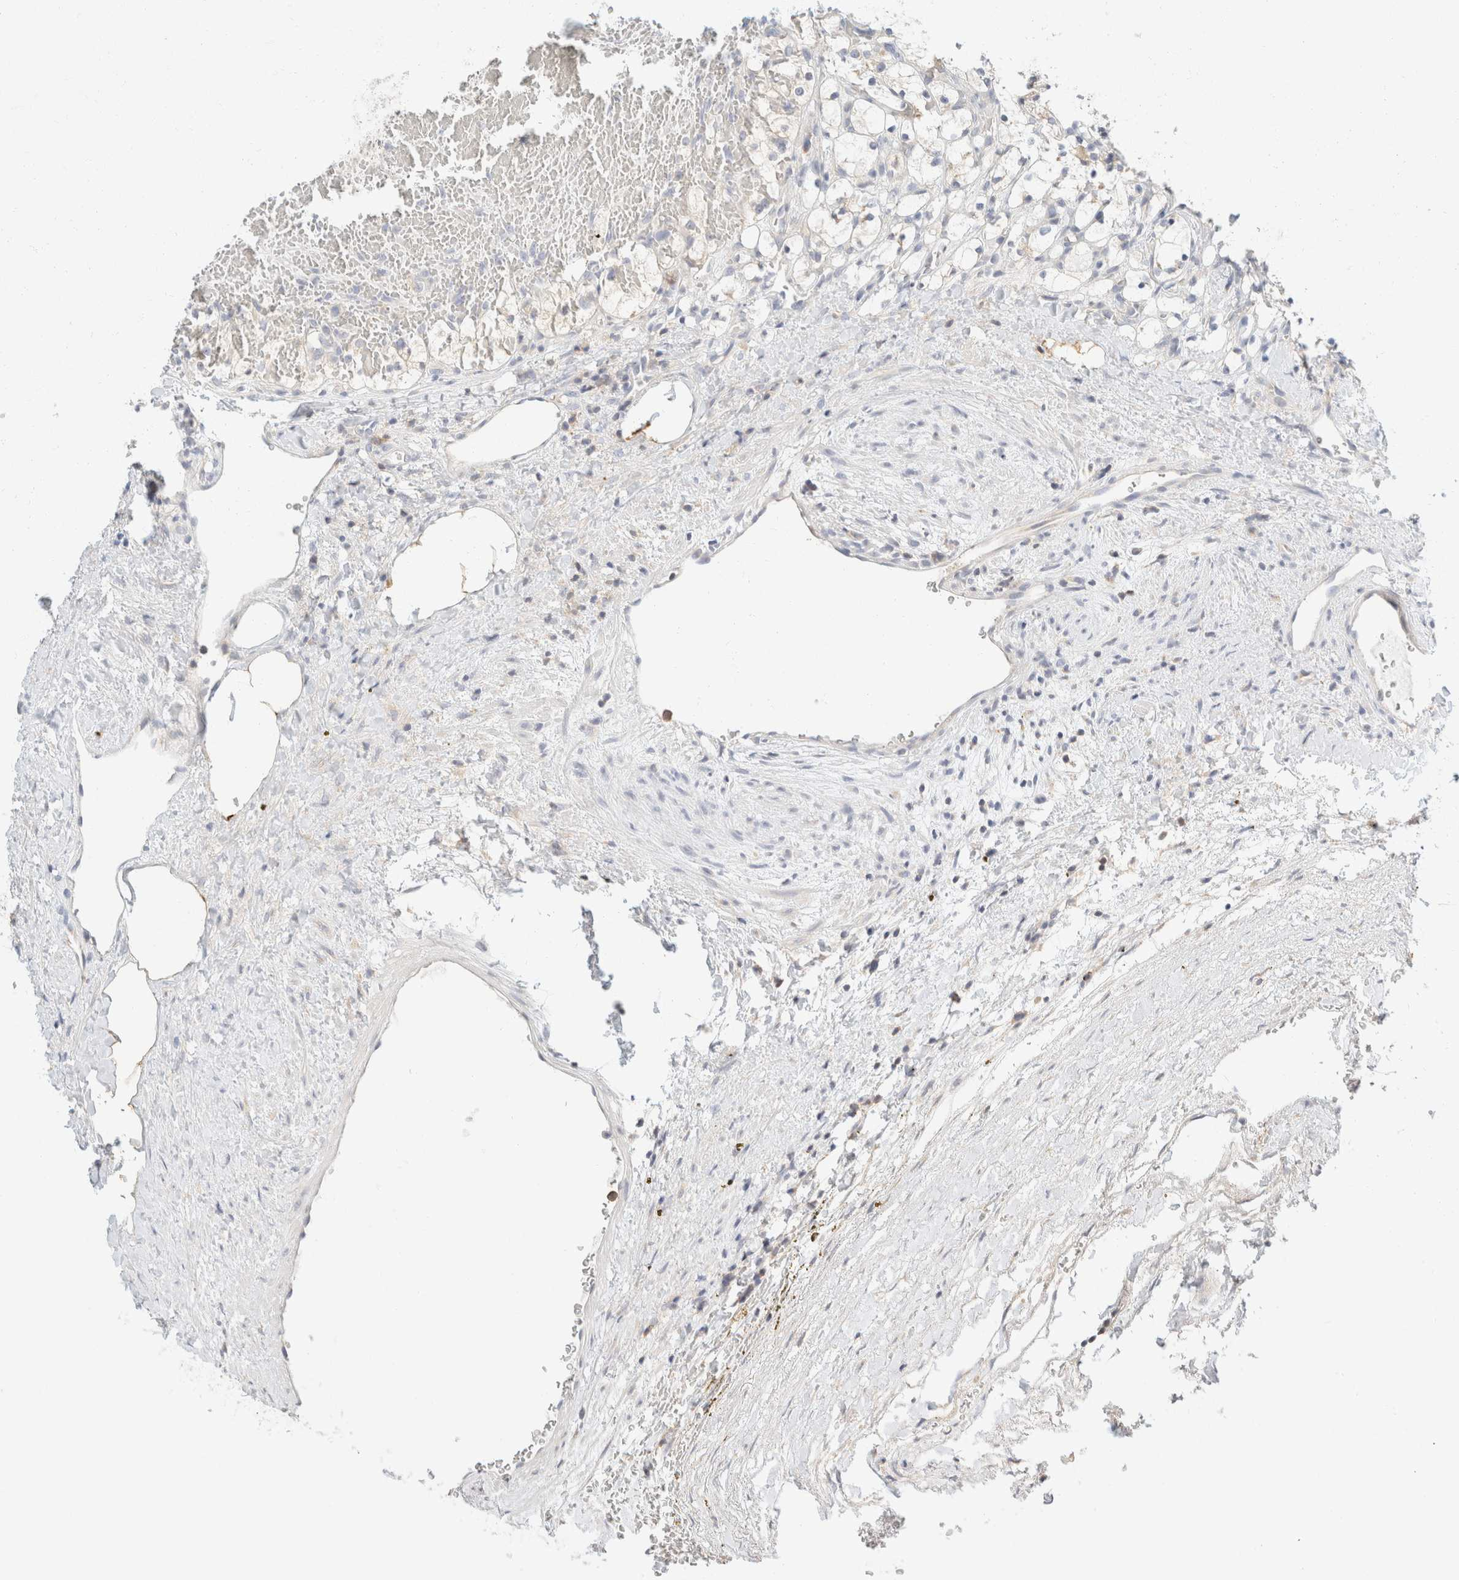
{"staining": {"intensity": "negative", "quantity": "none", "location": "none"}, "tissue": "renal cancer", "cell_type": "Tumor cells", "image_type": "cancer", "snomed": [{"axis": "morphology", "description": "Adenocarcinoma, NOS"}, {"axis": "topography", "description": "Kidney"}], "caption": "DAB (3,3'-diaminobenzidine) immunohistochemical staining of renal adenocarcinoma reveals no significant expression in tumor cells. The staining was performed using DAB (3,3'-diaminobenzidine) to visualize the protein expression in brown, while the nuclei were stained in blue with hematoxylin (Magnification: 20x).", "gene": "SH3GLB2", "patient": {"sex": "female", "age": 69}}